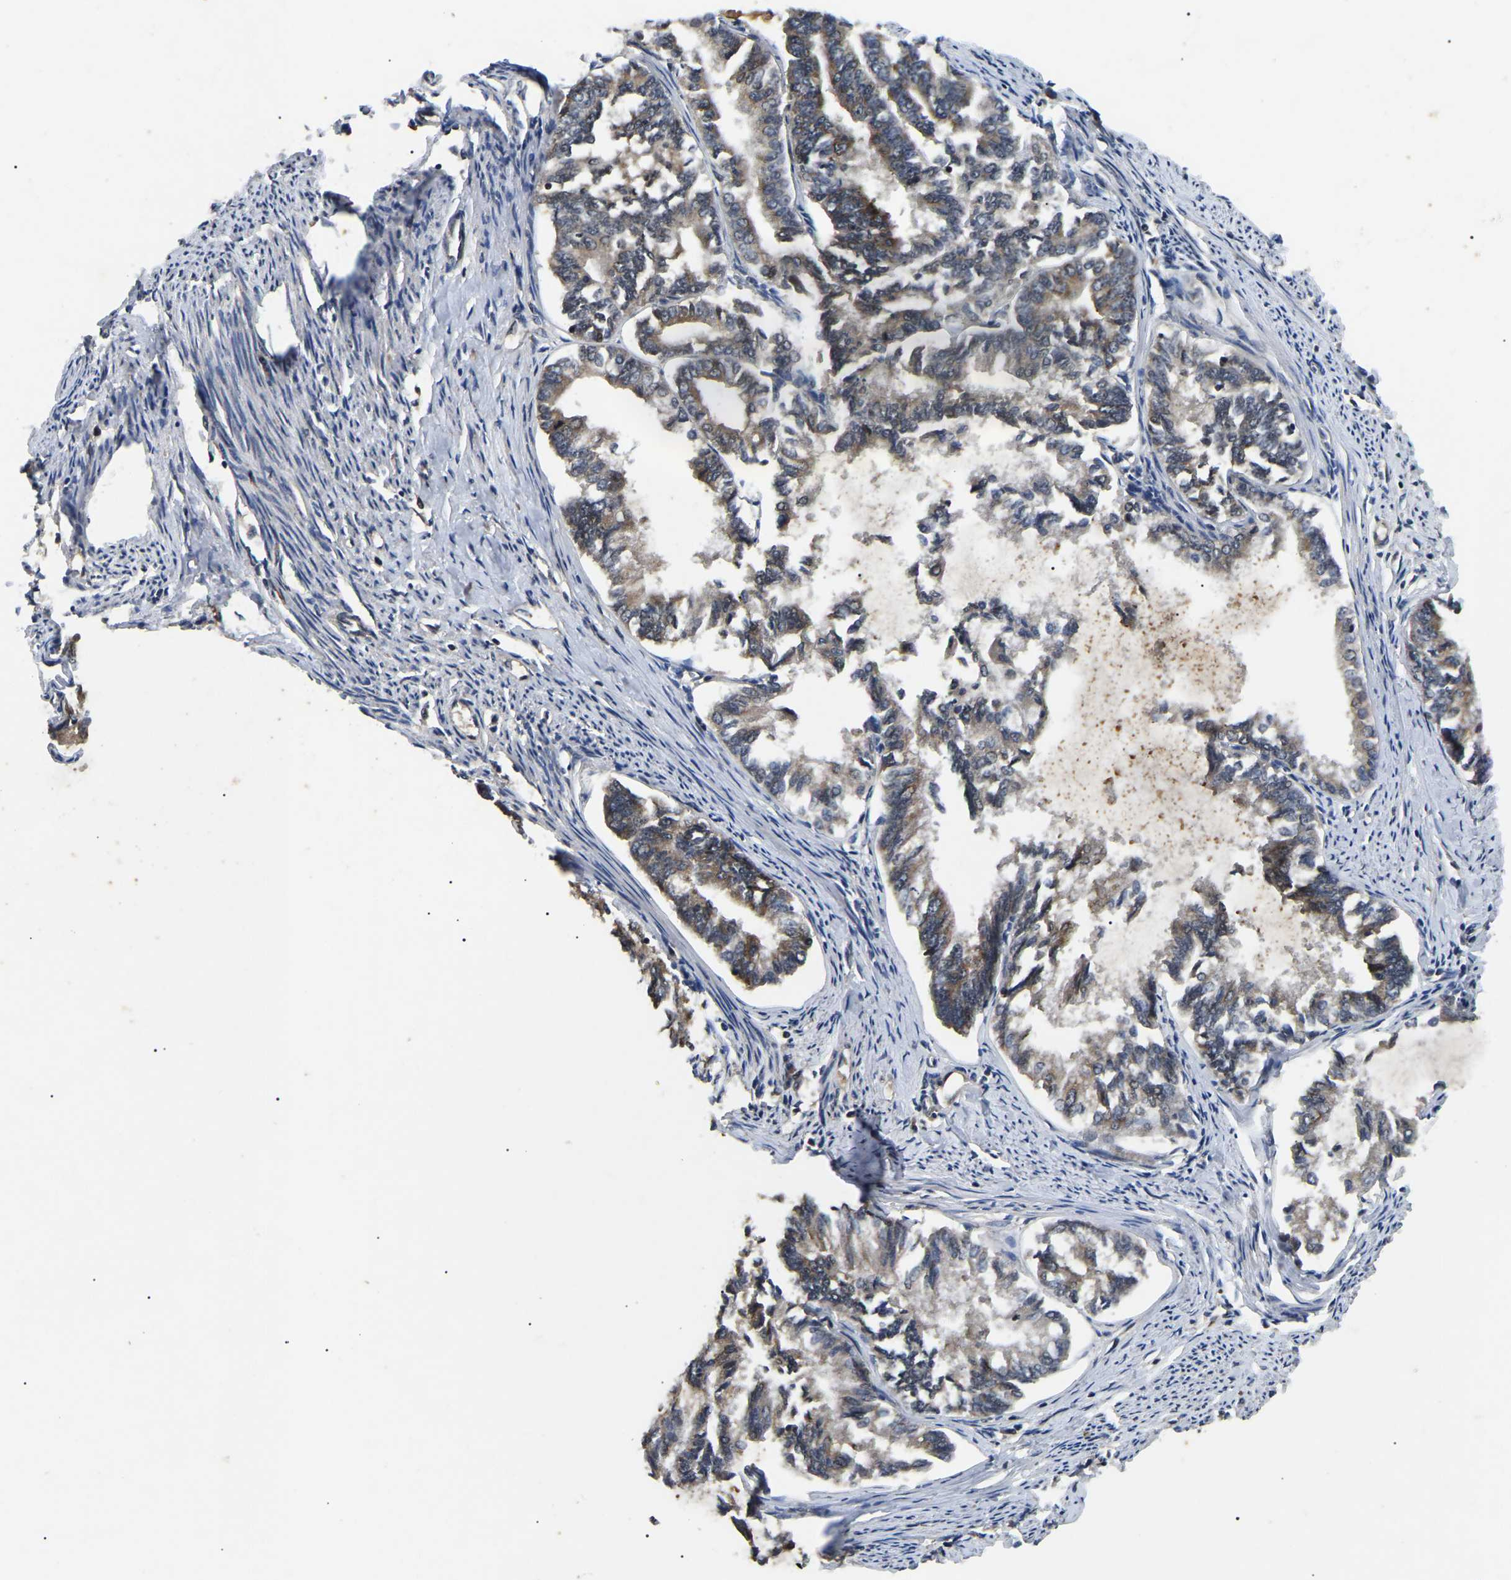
{"staining": {"intensity": "moderate", "quantity": ">75%", "location": "cytoplasmic/membranous"}, "tissue": "endometrial cancer", "cell_type": "Tumor cells", "image_type": "cancer", "snomed": [{"axis": "morphology", "description": "Adenocarcinoma, NOS"}, {"axis": "topography", "description": "Endometrium"}], "caption": "Moderate cytoplasmic/membranous positivity is present in about >75% of tumor cells in endometrial cancer. Using DAB (brown) and hematoxylin (blue) stains, captured at high magnification using brightfield microscopy.", "gene": "RBM28", "patient": {"sex": "female", "age": 86}}